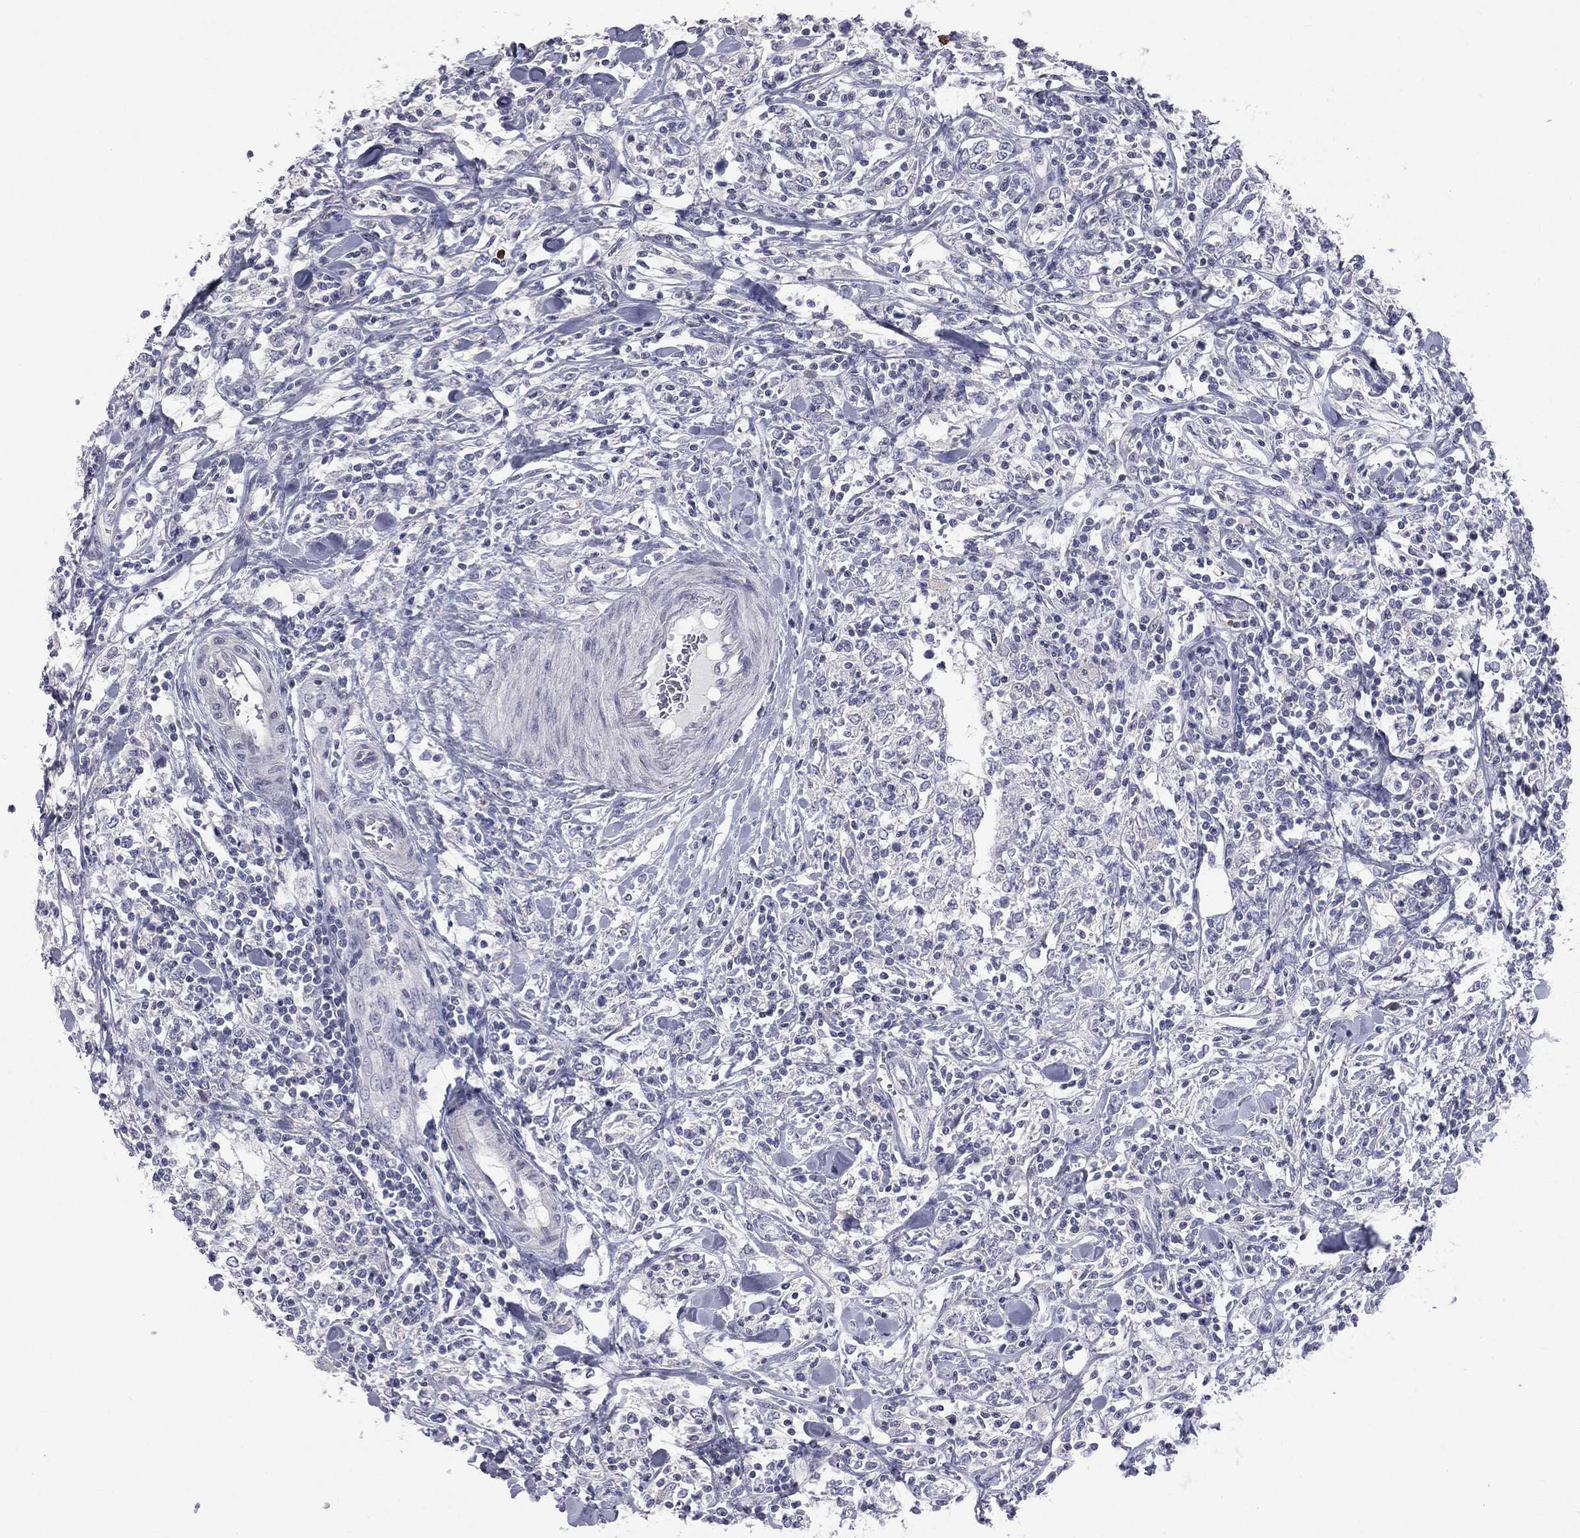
{"staining": {"intensity": "negative", "quantity": "none", "location": "none"}, "tissue": "lymphoma", "cell_type": "Tumor cells", "image_type": "cancer", "snomed": [{"axis": "morphology", "description": "Malignant lymphoma, non-Hodgkin's type, High grade"}, {"axis": "topography", "description": "Lymph node"}], "caption": "A micrograph of lymphoma stained for a protein shows no brown staining in tumor cells. (Brightfield microscopy of DAB (3,3'-diaminobenzidine) IHC at high magnification).", "gene": "DMKN", "patient": {"sex": "female", "age": 84}}